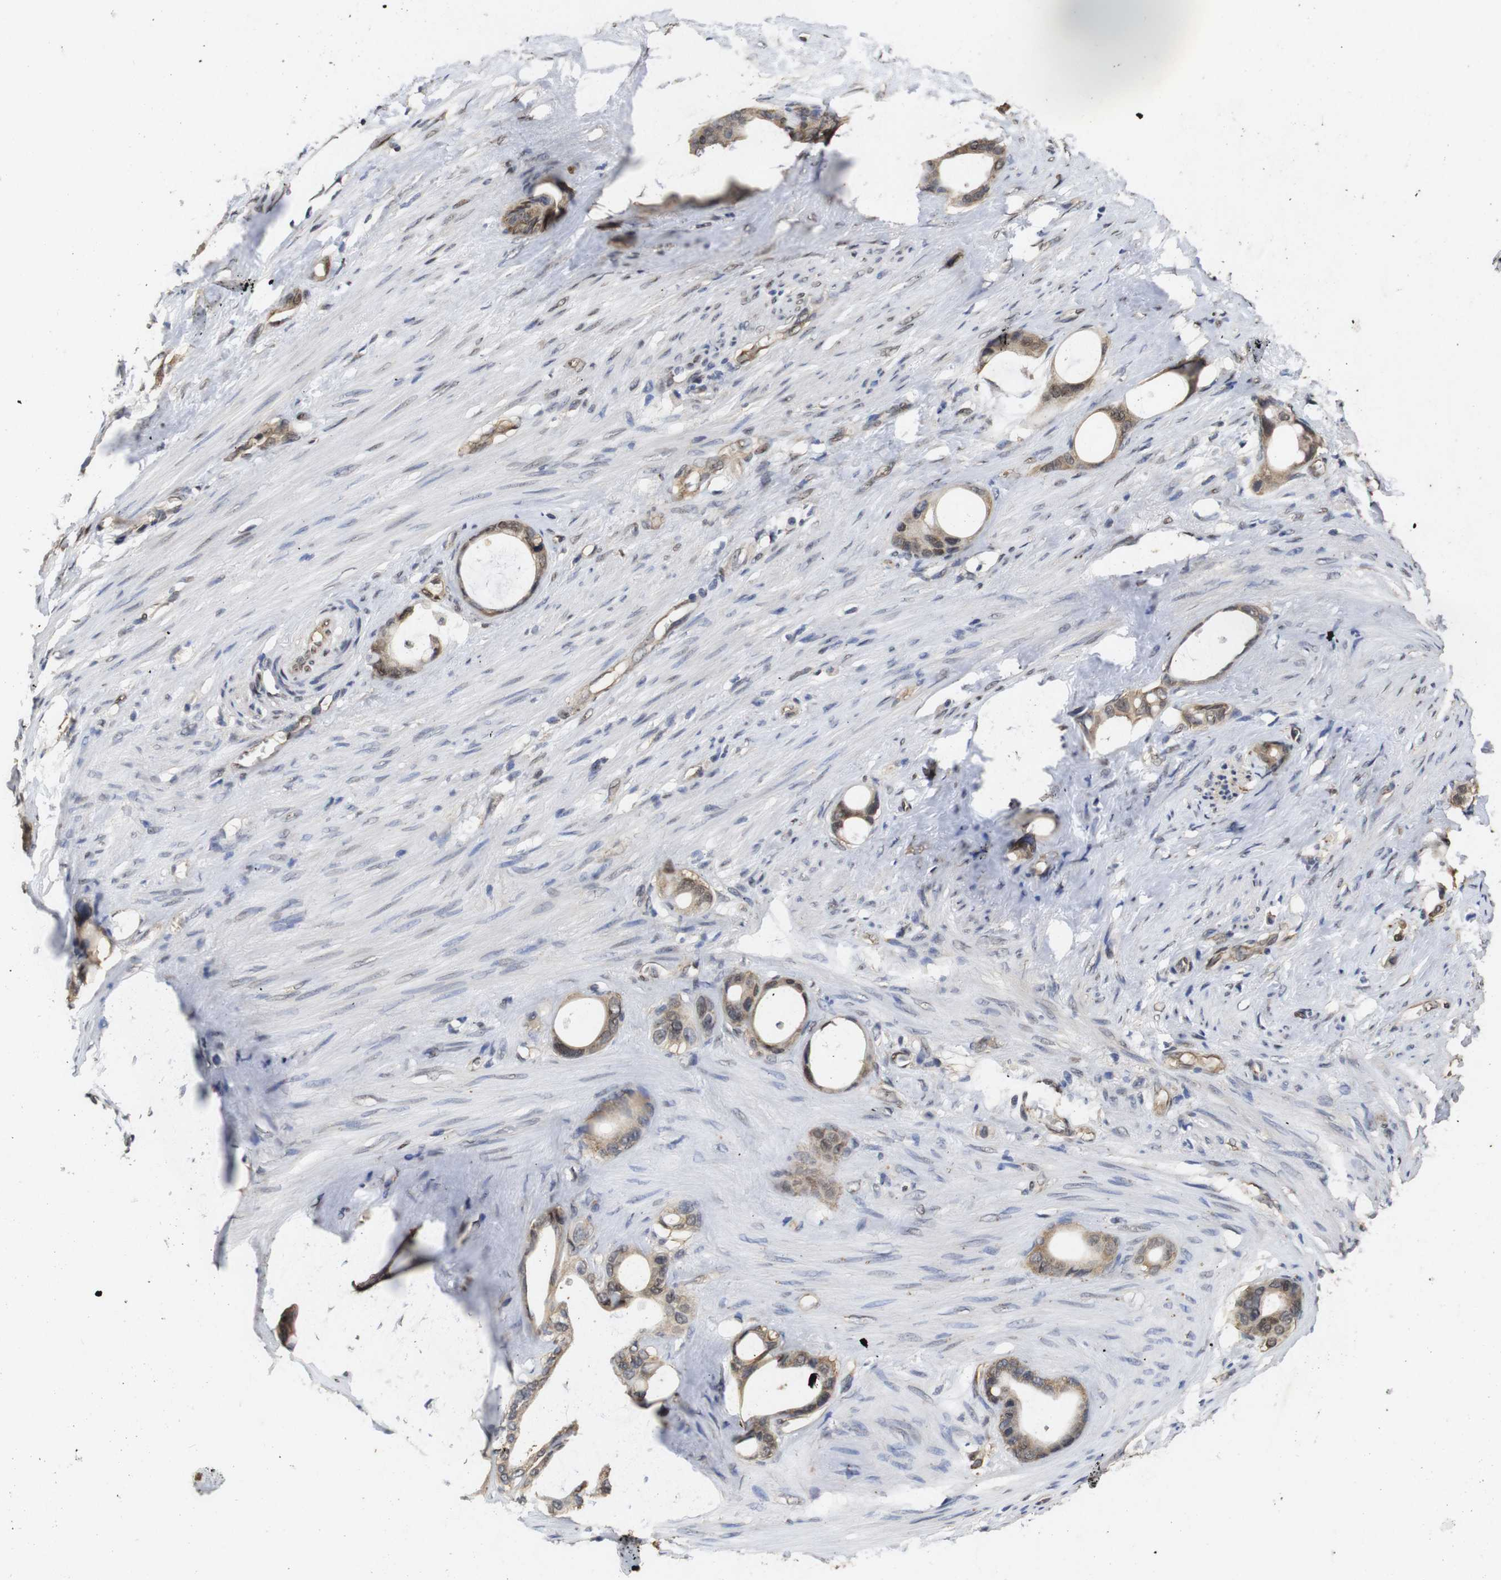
{"staining": {"intensity": "moderate", "quantity": ">75%", "location": "cytoplasmic/membranous,nuclear"}, "tissue": "stomach cancer", "cell_type": "Tumor cells", "image_type": "cancer", "snomed": [{"axis": "morphology", "description": "Adenocarcinoma, NOS"}, {"axis": "topography", "description": "Stomach"}], "caption": "Adenocarcinoma (stomach) stained with IHC demonstrates moderate cytoplasmic/membranous and nuclear staining in approximately >75% of tumor cells.", "gene": "SUMO3", "patient": {"sex": "female", "age": 75}}